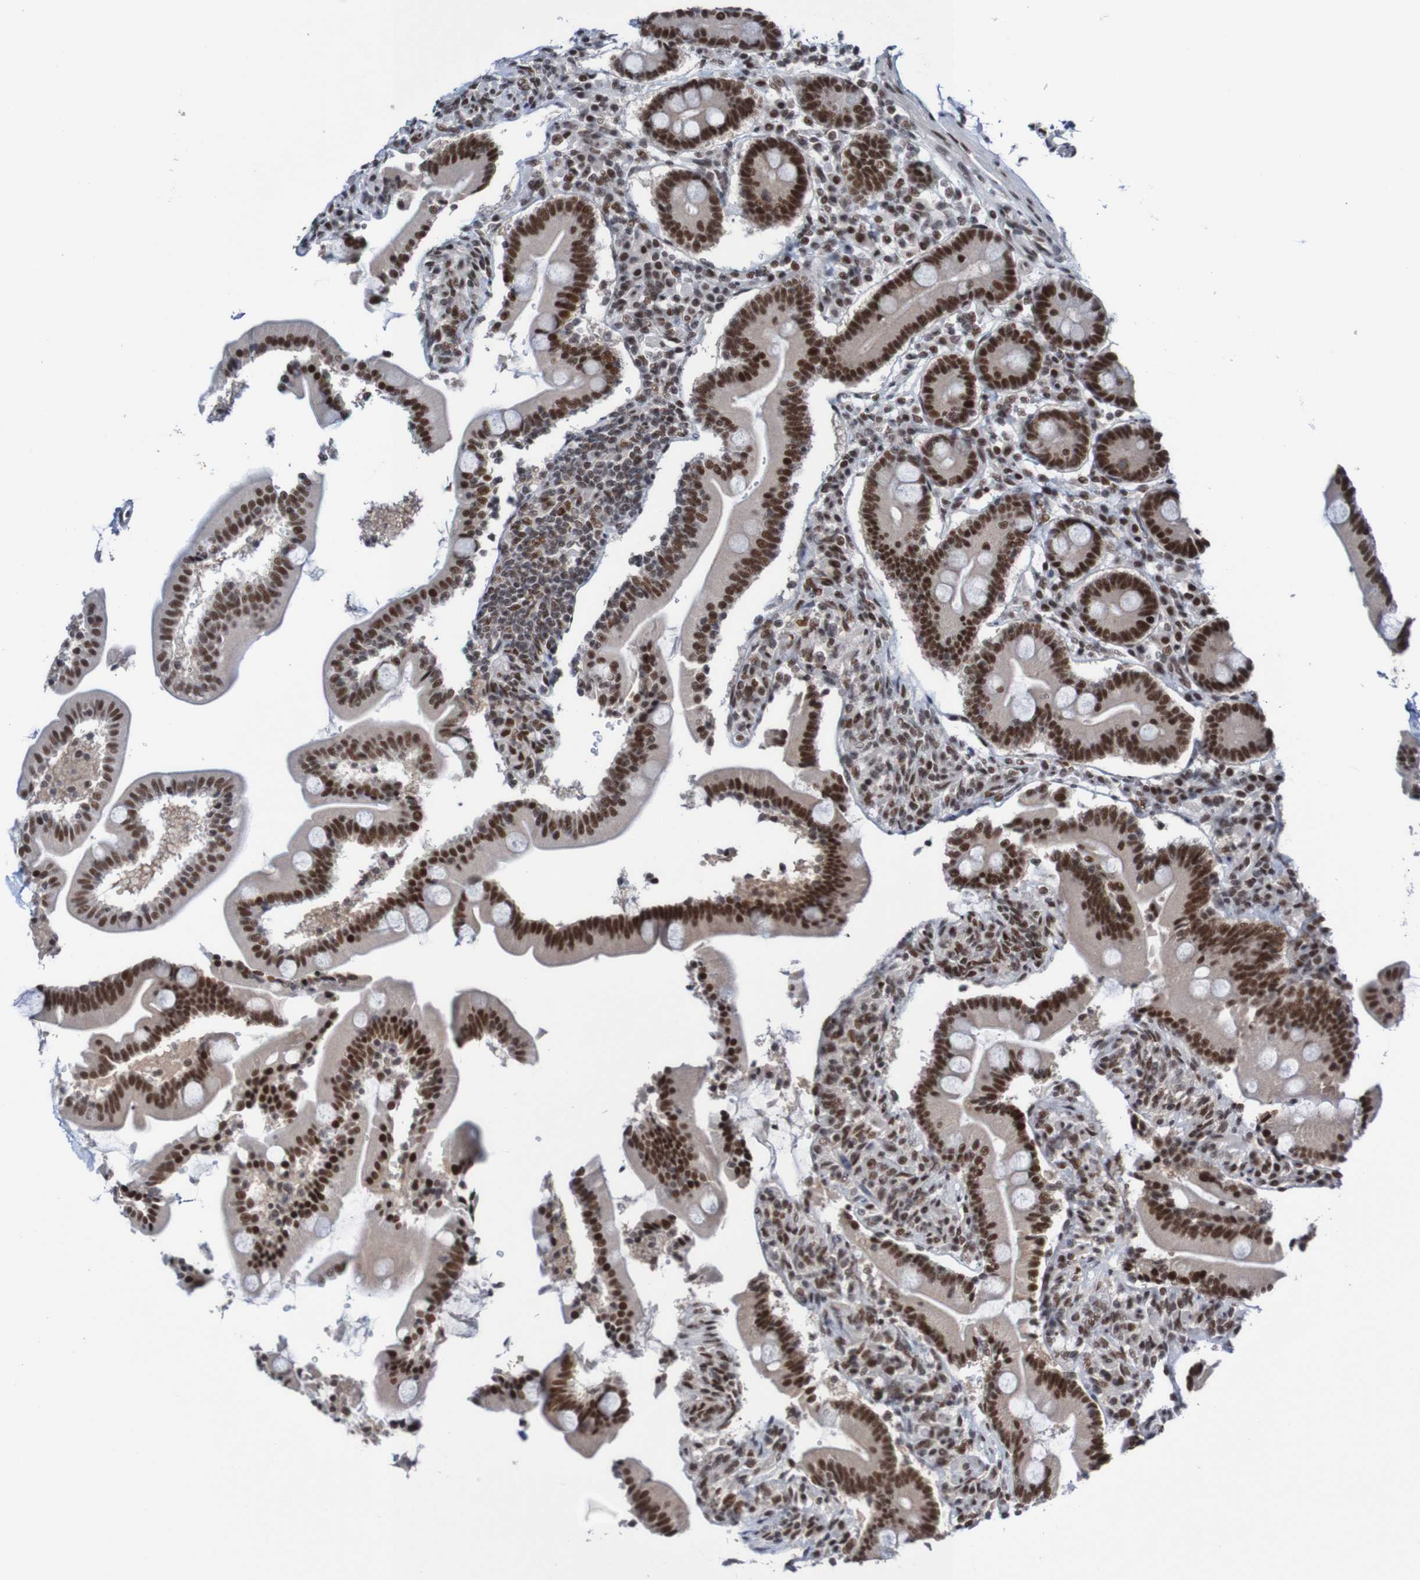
{"staining": {"intensity": "strong", "quantity": ">75%", "location": "cytoplasmic/membranous,nuclear"}, "tissue": "duodenum", "cell_type": "Glandular cells", "image_type": "normal", "snomed": [{"axis": "morphology", "description": "Normal tissue, NOS"}, {"axis": "topography", "description": "Duodenum"}], "caption": "Immunohistochemistry histopathology image of unremarkable duodenum: human duodenum stained using IHC demonstrates high levels of strong protein expression localized specifically in the cytoplasmic/membranous,nuclear of glandular cells, appearing as a cytoplasmic/membranous,nuclear brown color.", "gene": "CDC5L", "patient": {"sex": "male", "age": 54}}